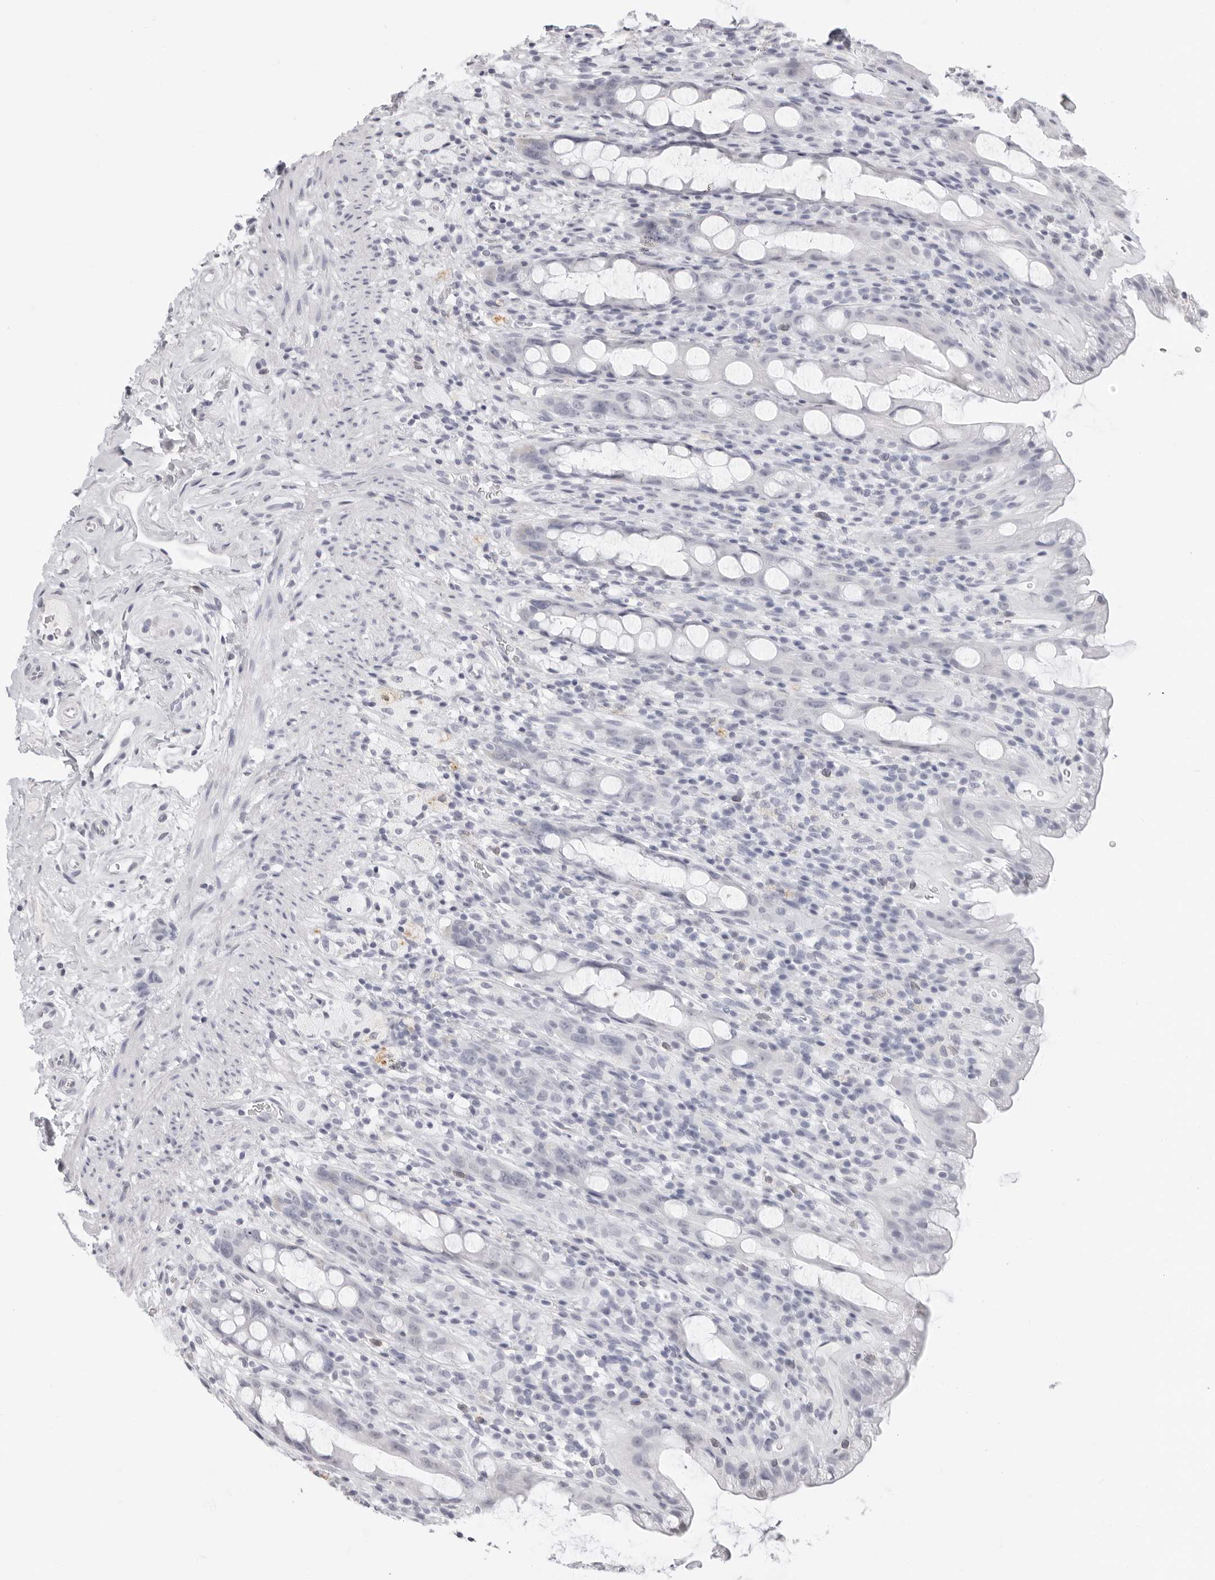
{"staining": {"intensity": "negative", "quantity": "none", "location": "none"}, "tissue": "rectum", "cell_type": "Glandular cells", "image_type": "normal", "snomed": [{"axis": "morphology", "description": "Normal tissue, NOS"}, {"axis": "topography", "description": "Rectum"}], "caption": "Immunohistochemistry (IHC) photomicrograph of unremarkable human rectum stained for a protein (brown), which exhibits no expression in glandular cells.", "gene": "AGMAT", "patient": {"sex": "male", "age": 44}}